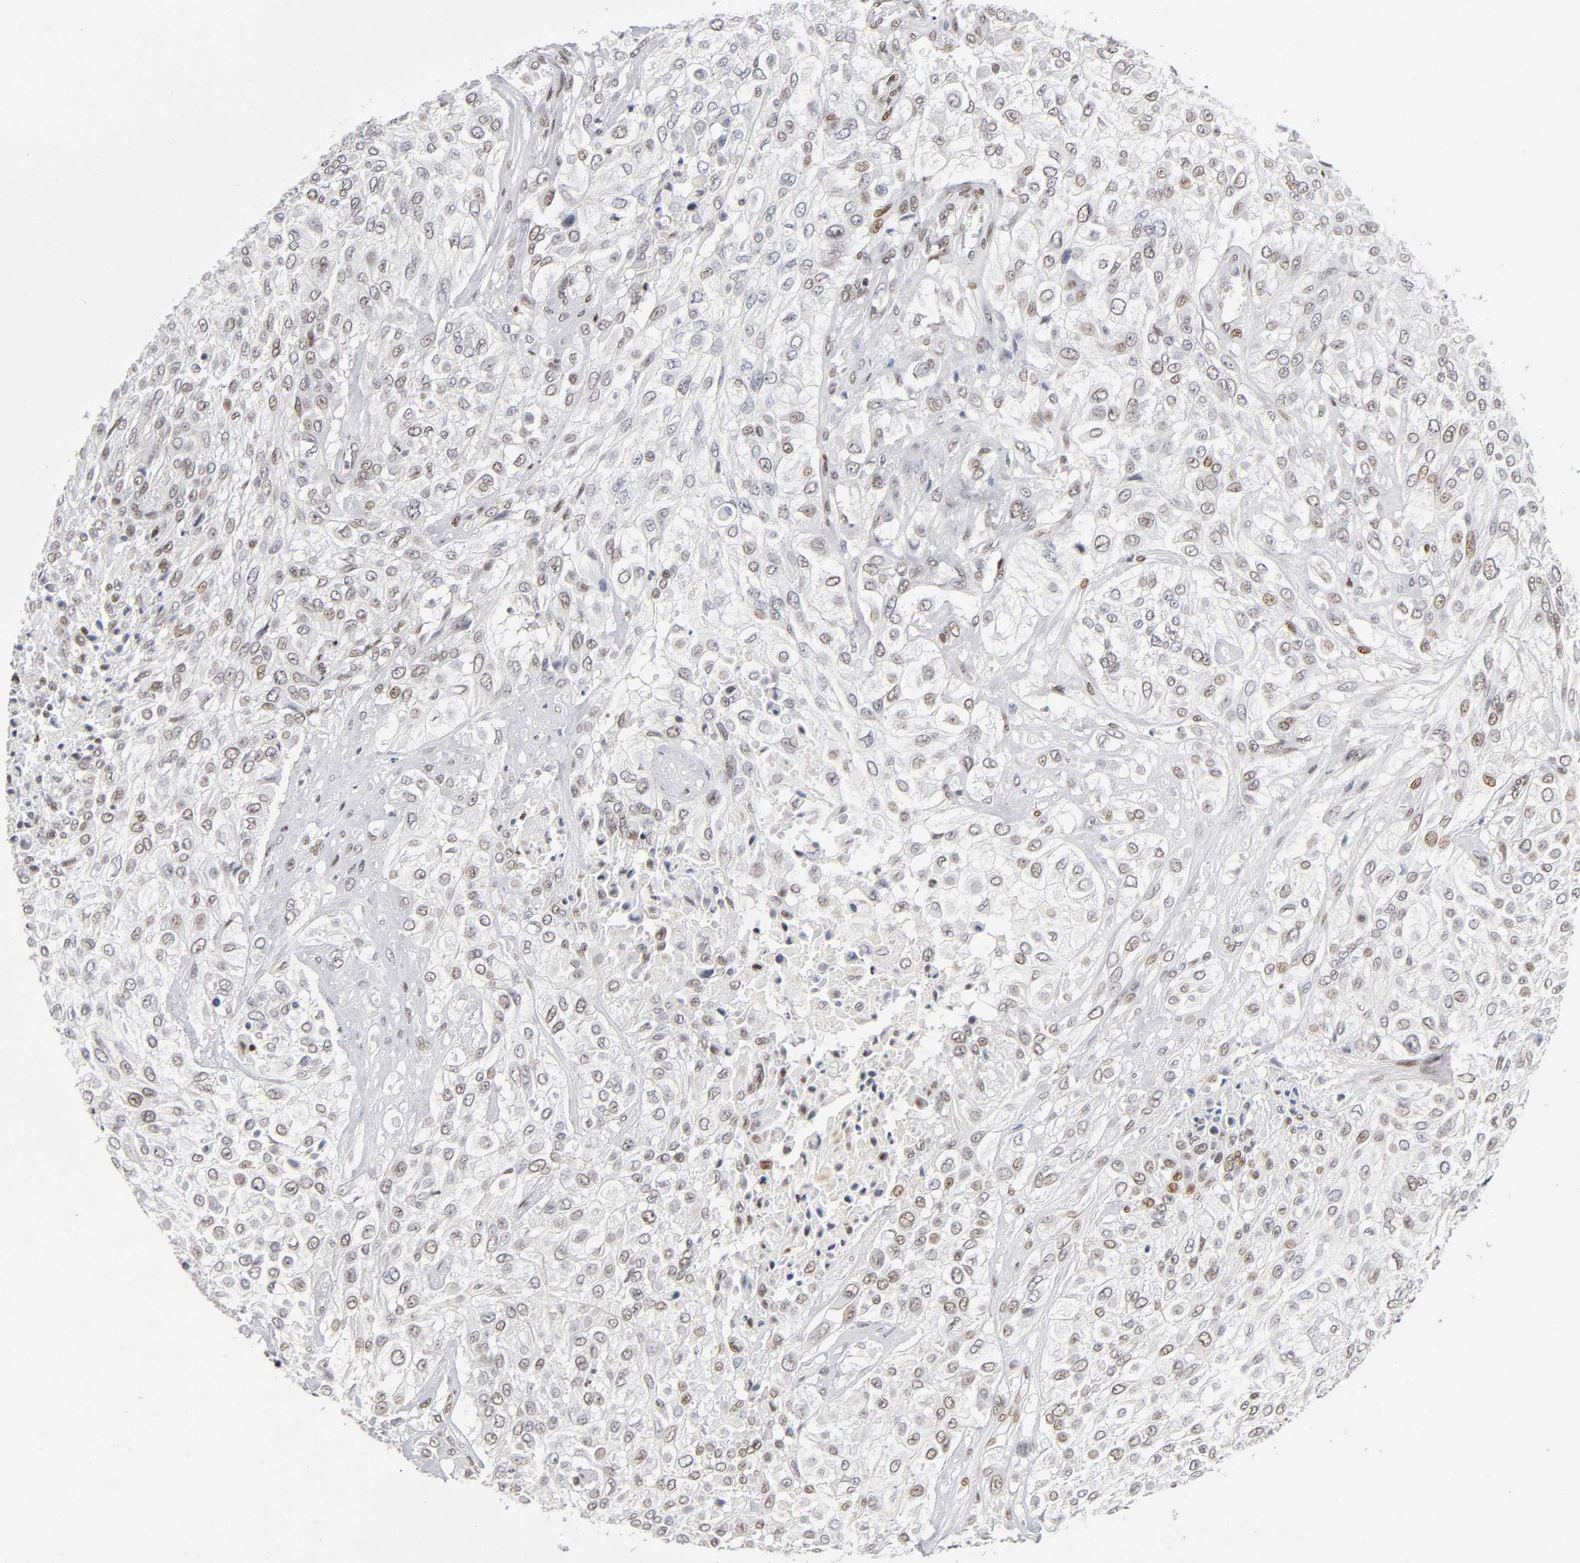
{"staining": {"intensity": "weak", "quantity": ">75%", "location": "nuclear"}, "tissue": "urothelial cancer", "cell_type": "Tumor cells", "image_type": "cancer", "snomed": [{"axis": "morphology", "description": "Urothelial carcinoma, High grade"}, {"axis": "topography", "description": "Urinary bladder"}], "caption": "An image of human urothelial cancer stained for a protein demonstrates weak nuclear brown staining in tumor cells.", "gene": "SP3", "patient": {"sex": "male", "age": 57}}